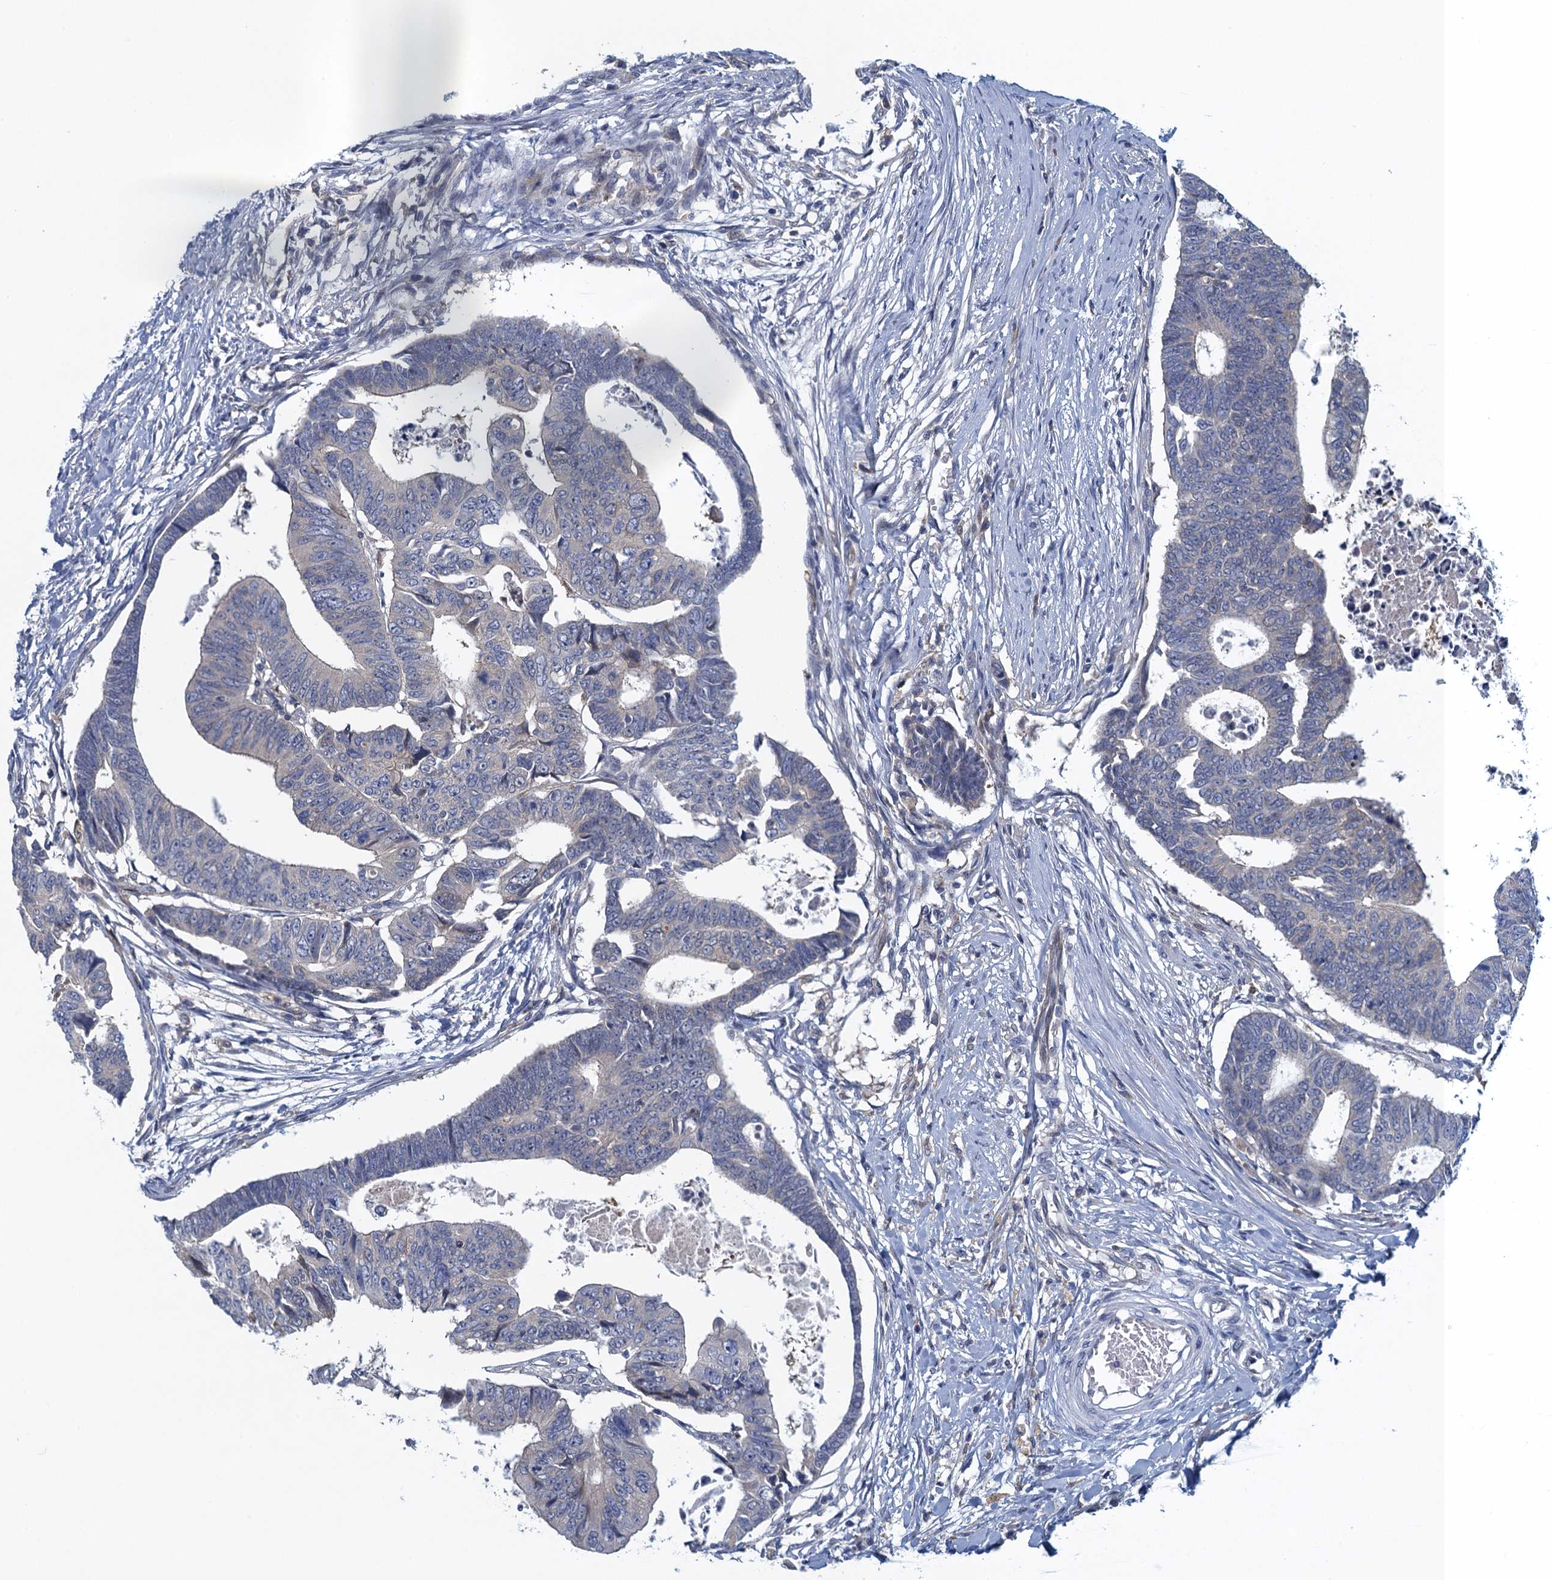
{"staining": {"intensity": "weak", "quantity": "<25%", "location": "cytoplasmic/membranous"}, "tissue": "colorectal cancer", "cell_type": "Tumor cells", "image_type": "cancer", "snomed": [{"axis": "morphology", "description": "Adenocarcinoma, NOS"}, {"axis": "topography", "description": "Rectum"}], "caption": "Immunohistochemistry (IHC) micrograph of human colorectal adenocarcinoma stained for a protein (brown), which exhibits no positivity in tumor cells.", "gene": "NCKAP1L", "patient": {"sex": "female", "age": 65}}